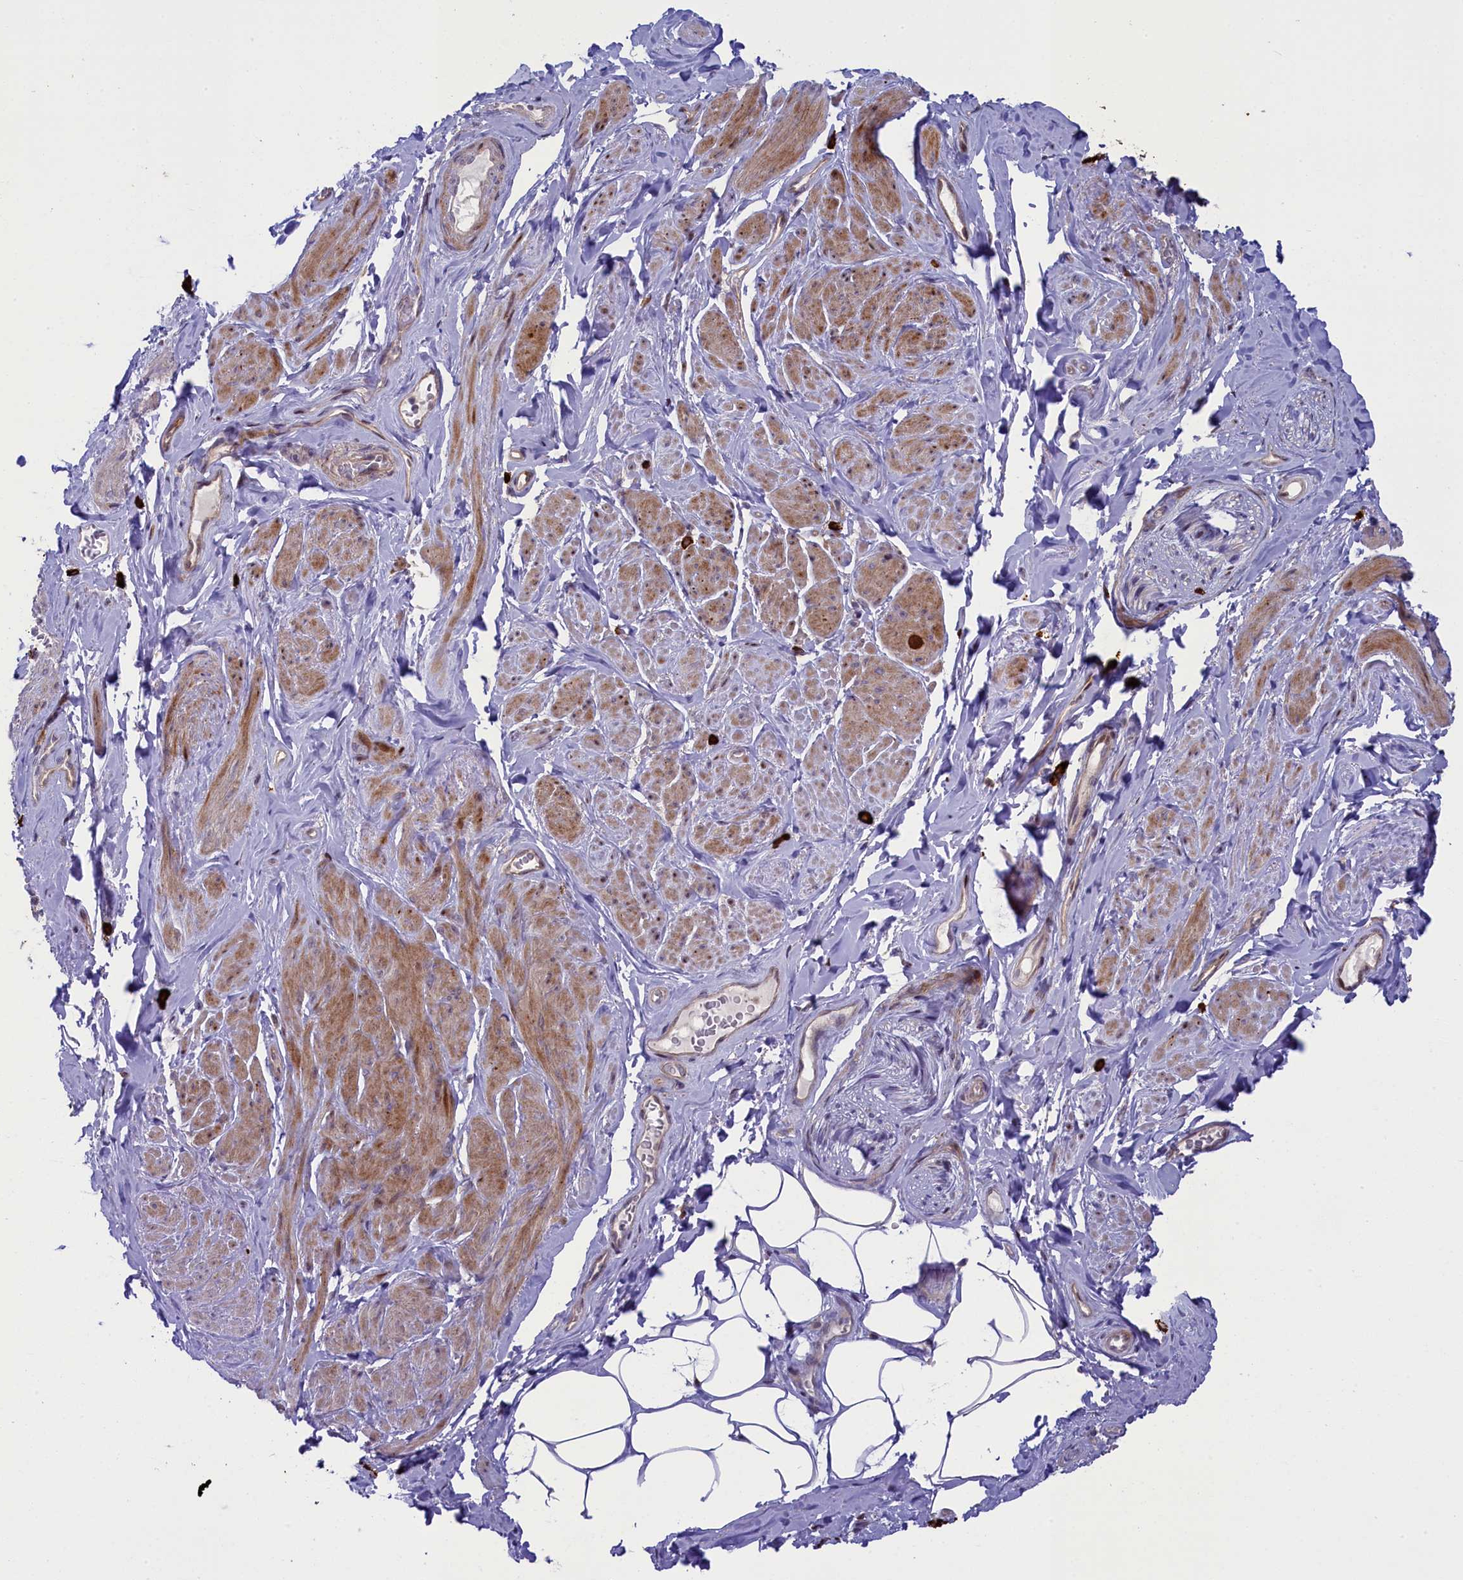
{"staining": {"intensity": "moderate", "quantity": "<25%", "location": "cytoplasmic/membranous"}, "tissue": "smooth muscle", "cell_type": "Smooth muscle cells", "image_type": "normal", "snomed": [{"axis": "morphology", "description": "Normal tissue, NOS"}, {"axis": "topography", "description": "Smooth muscle"}, {"axis": "topography", "description": "Peripheral nerve tissue"}], "caption": "Immunohistochemistry (DAB (3,3'-diaminobenzidine)) staining of benign human smooth muscle reveals moderate cytoplasmic/membranous protein expression in approximately <25% of smooth muscle cells. Using DAB (3,3'-diaminobenzidine) (brown) and hematoxylin (blue) stains, captured at high magnification using brightfield microscopy.", "gene": "CCL23", "patient": {"sex": "male", "age": 69}}